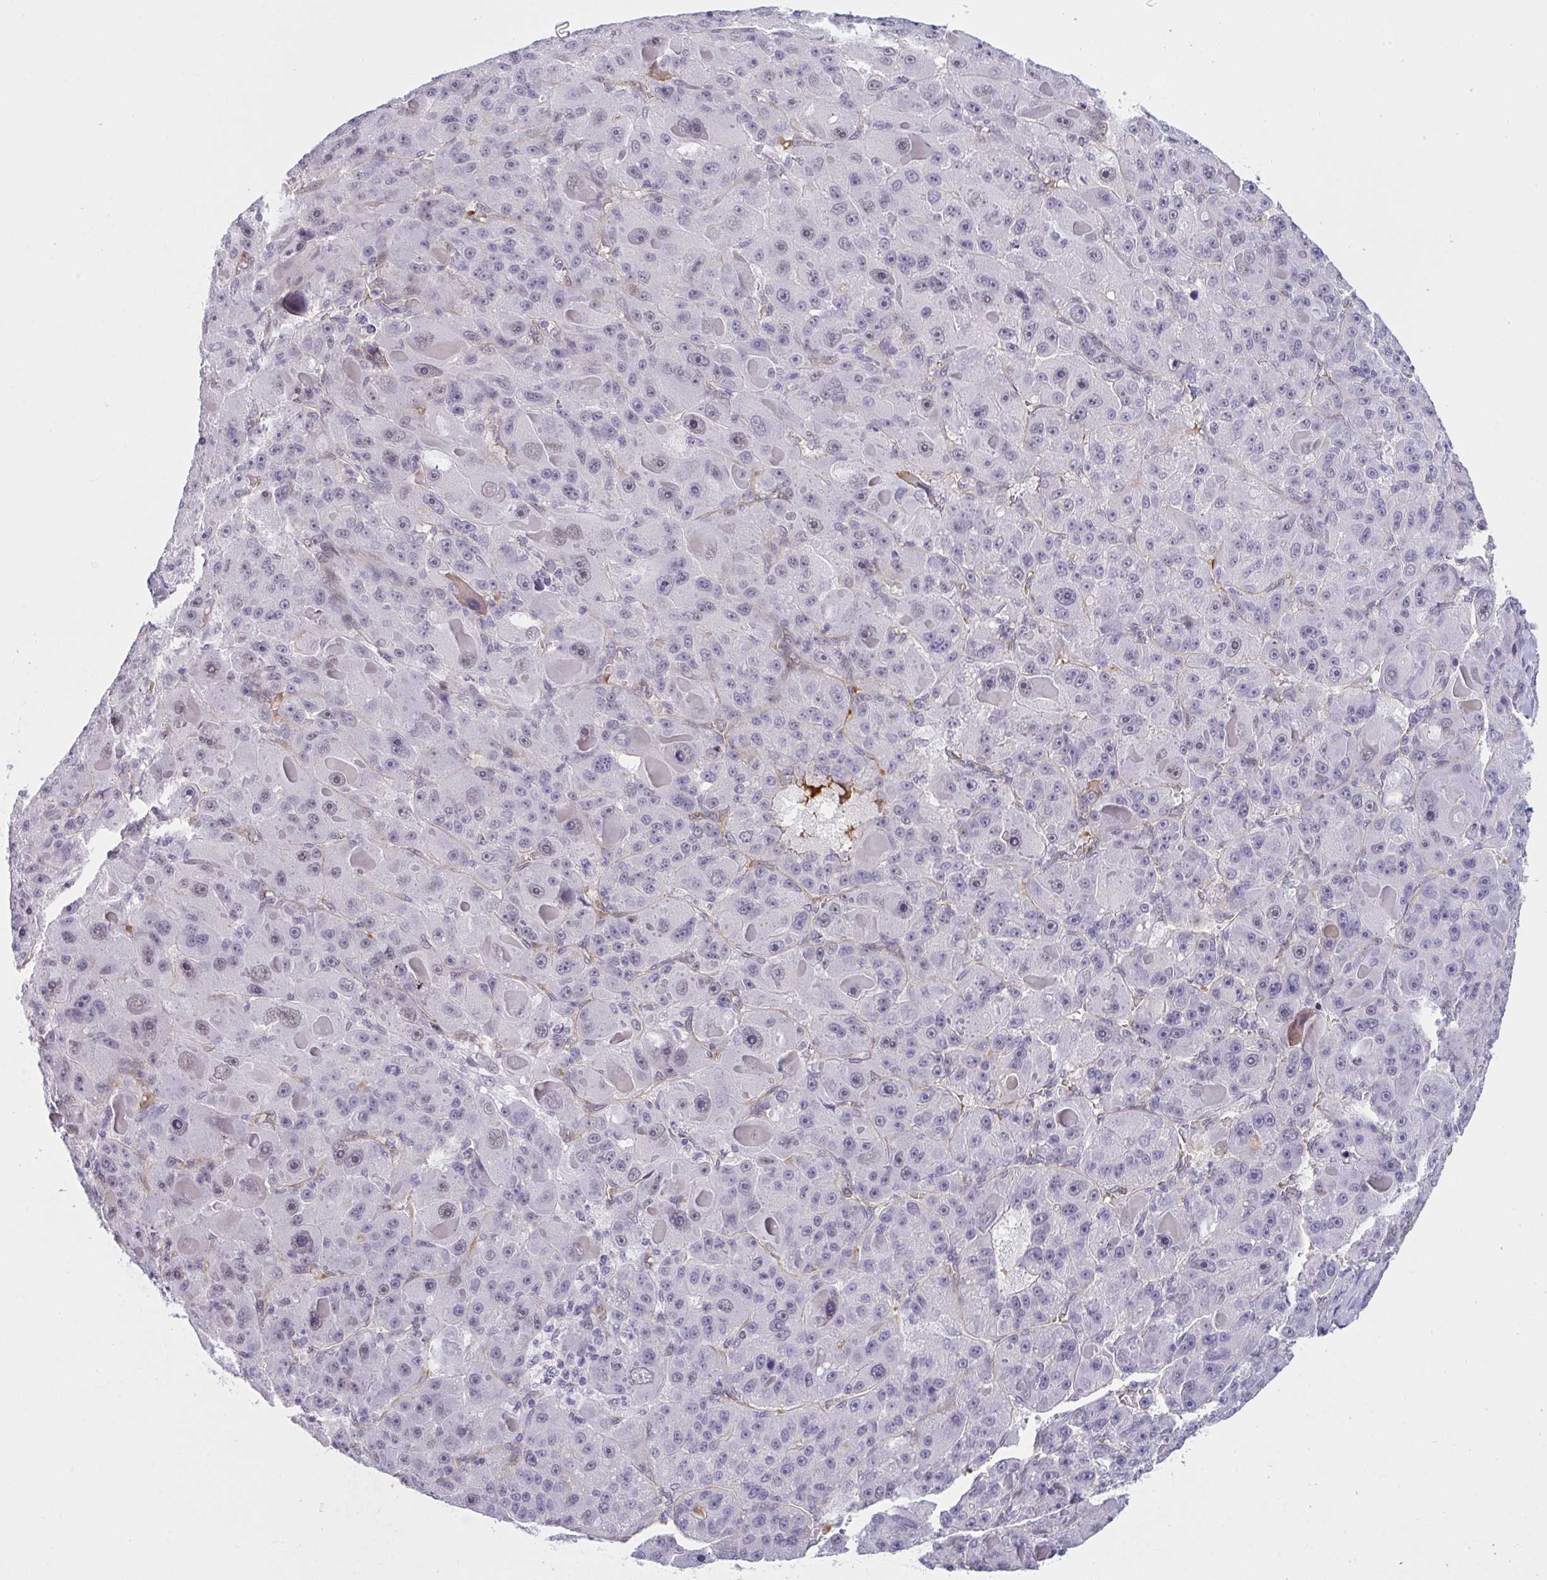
{"staining": {"intensity": "negative", "quantity": "none", "location": "none"}, "tissue": "liver cancer", "cell_type": "Tumor cells", "image_type": "cancer", "snomed": [{"axis": "morphology", "description": "Carcinoma, Hepatocellular, NOS"}, {"axis": "topography", "description": "Liver"}], "caption": "Tumor cells show no significant expression in liver cancer.", "gene": "DSCAML1", "patient": {"sex": "male", "age": 76}}